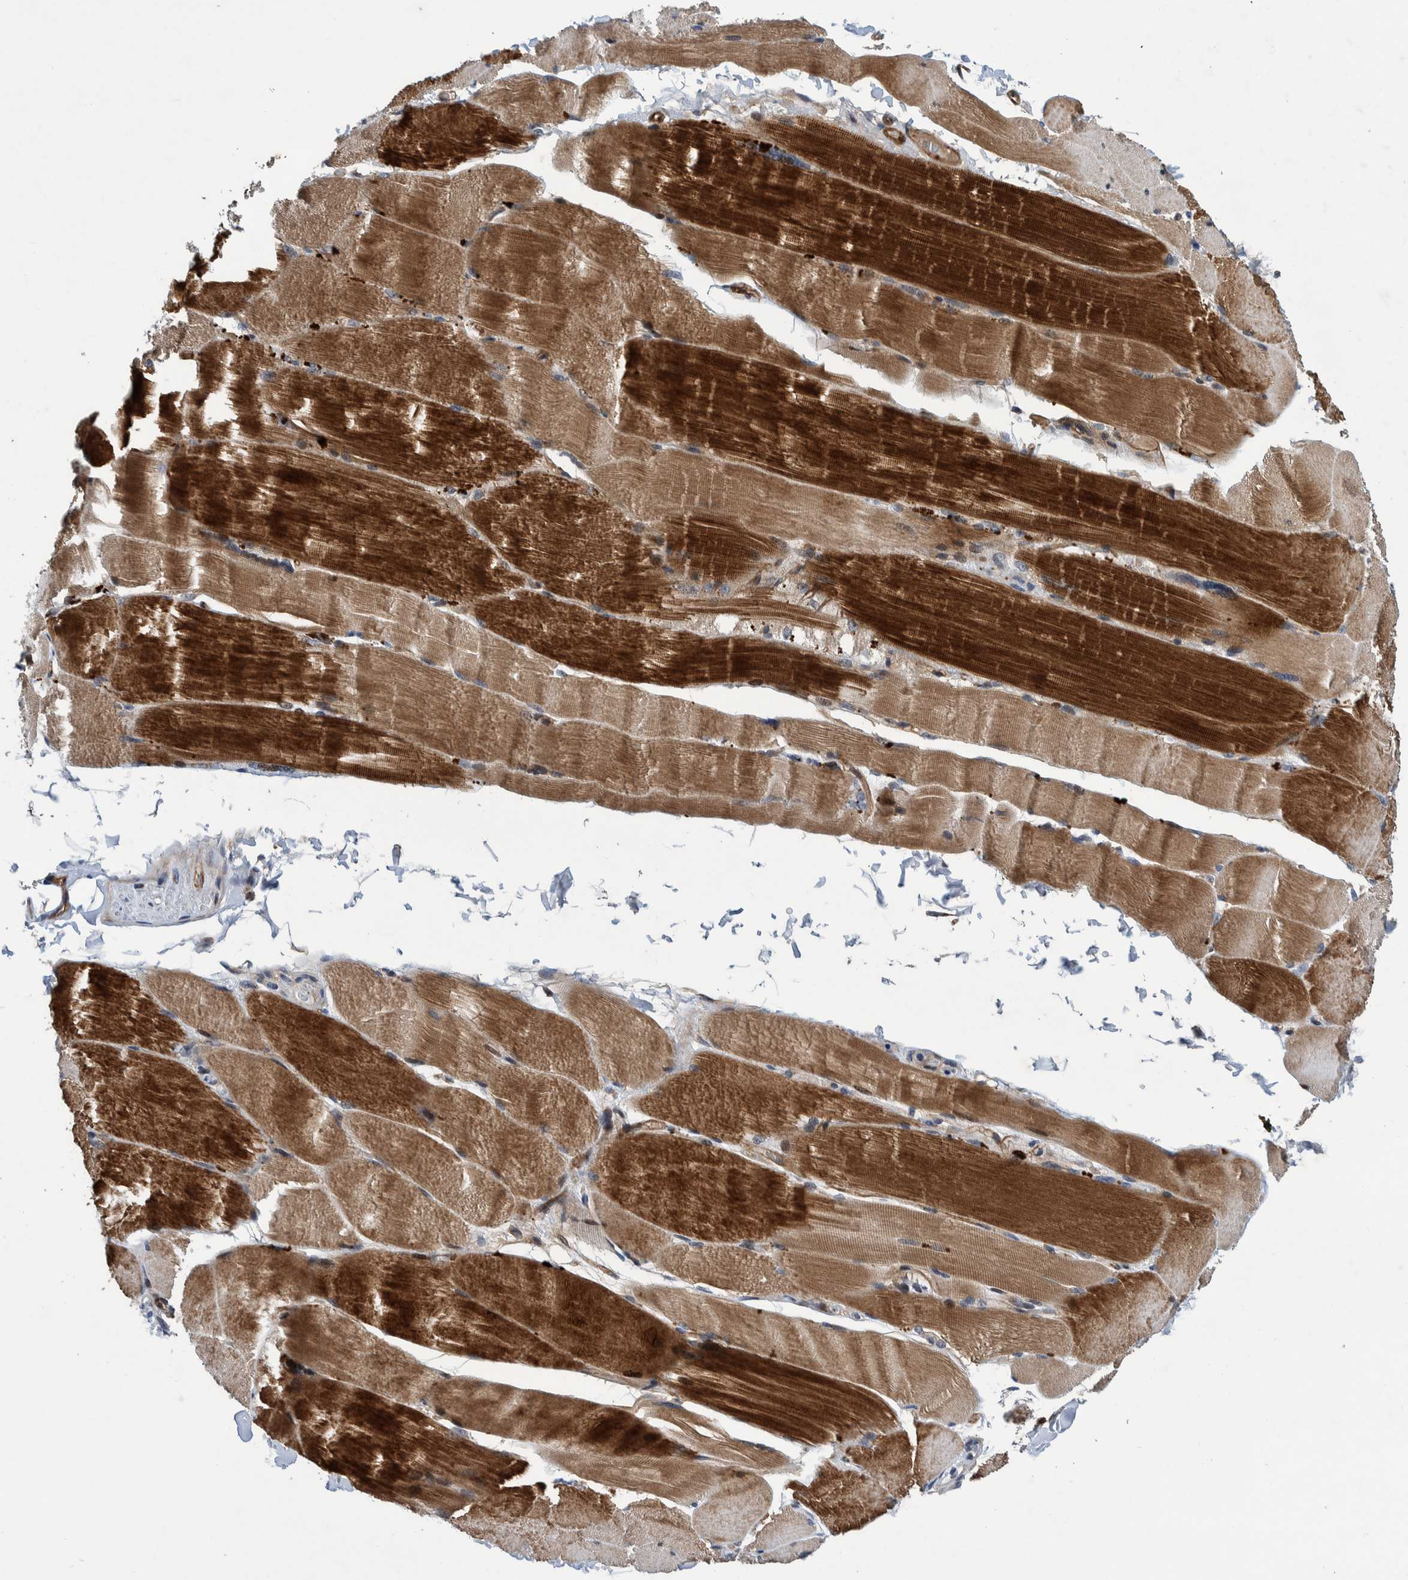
{"staining": {"intensity": "strong", "quantity": "25%-75%", "location": "cytoplasmic/membranous"}, "tissue": "skeletal muscle", "cell_type": "Myocytes", "image_type": "normal", "snomed": [{"axis": "morphology", "description": "Normal tissue, NOS"}, {"axis": "topography", "description": "Skin"}, {"axis": "topography", "description": "Skeletal muscle"}], "caption": "Myocytes exhibit high levels of strong cytoplasmic/membranous staining in approximately 25%-75% of cells in normal human skeletal muscle.", "gene": "GRPEL2", "patient": {"sex": "male", "age": 83}}